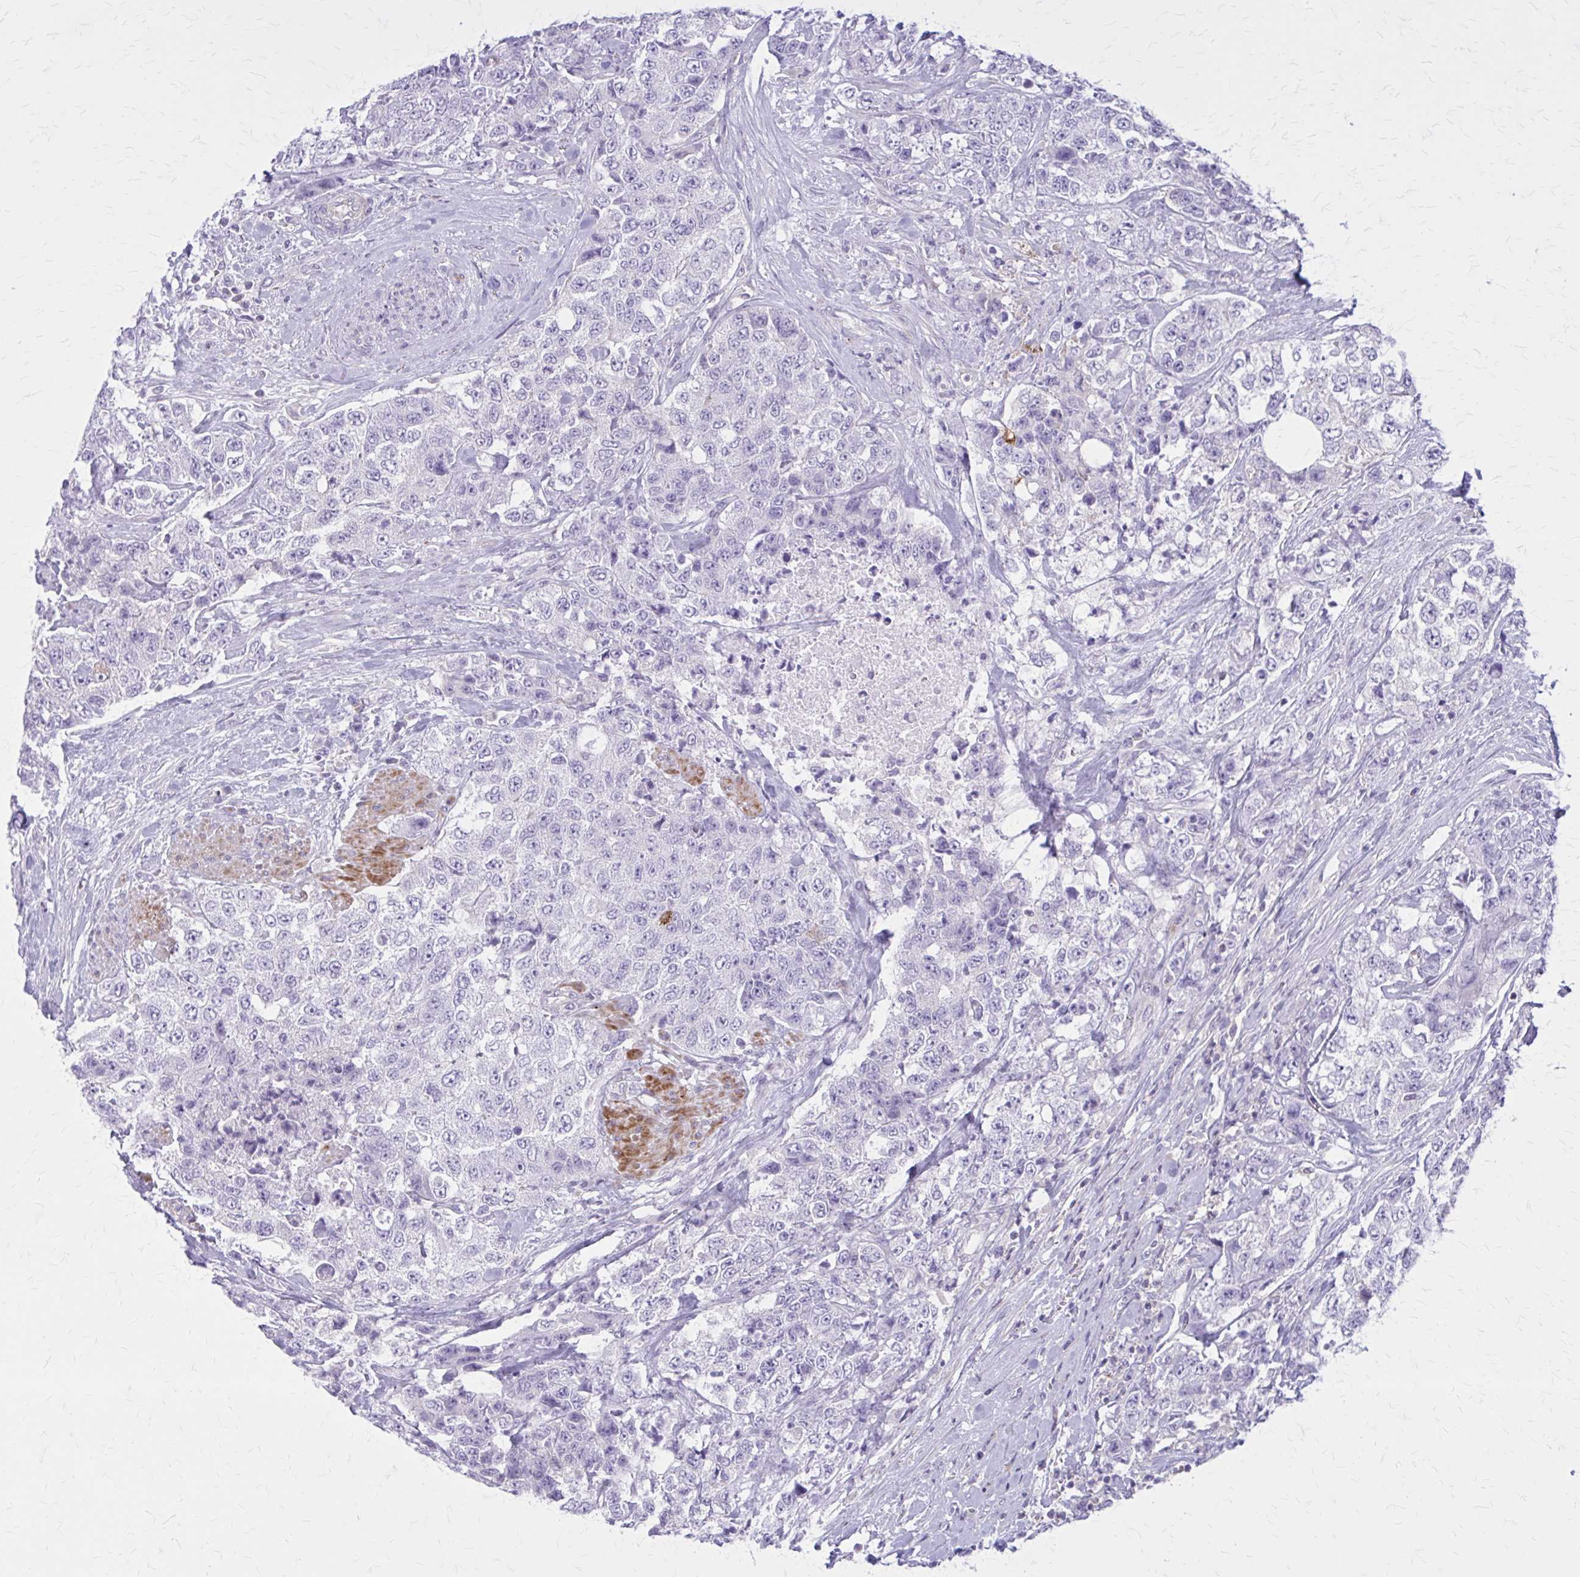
{"staining": {"intensity": "negative", "quantity": "none", "location": "none"}, "tissue": "urothelial cancer", "cell_type": "Tumor cells", "image_type": "cancer", "snomed": [{"axis": "morphology", "description": "Urothelial carcinoma, High grade"}, {"axis": "topography", "description": "Urinary bladder"}], "caption": "IHC histopathology image of neoplastic tissue: human high-grade urothelial carcinoma stained with DAB exhibits no significant protein staining in tumor cells.", "gene": "PITPNM1", "patient": {"sex": "female", "age": 78}}